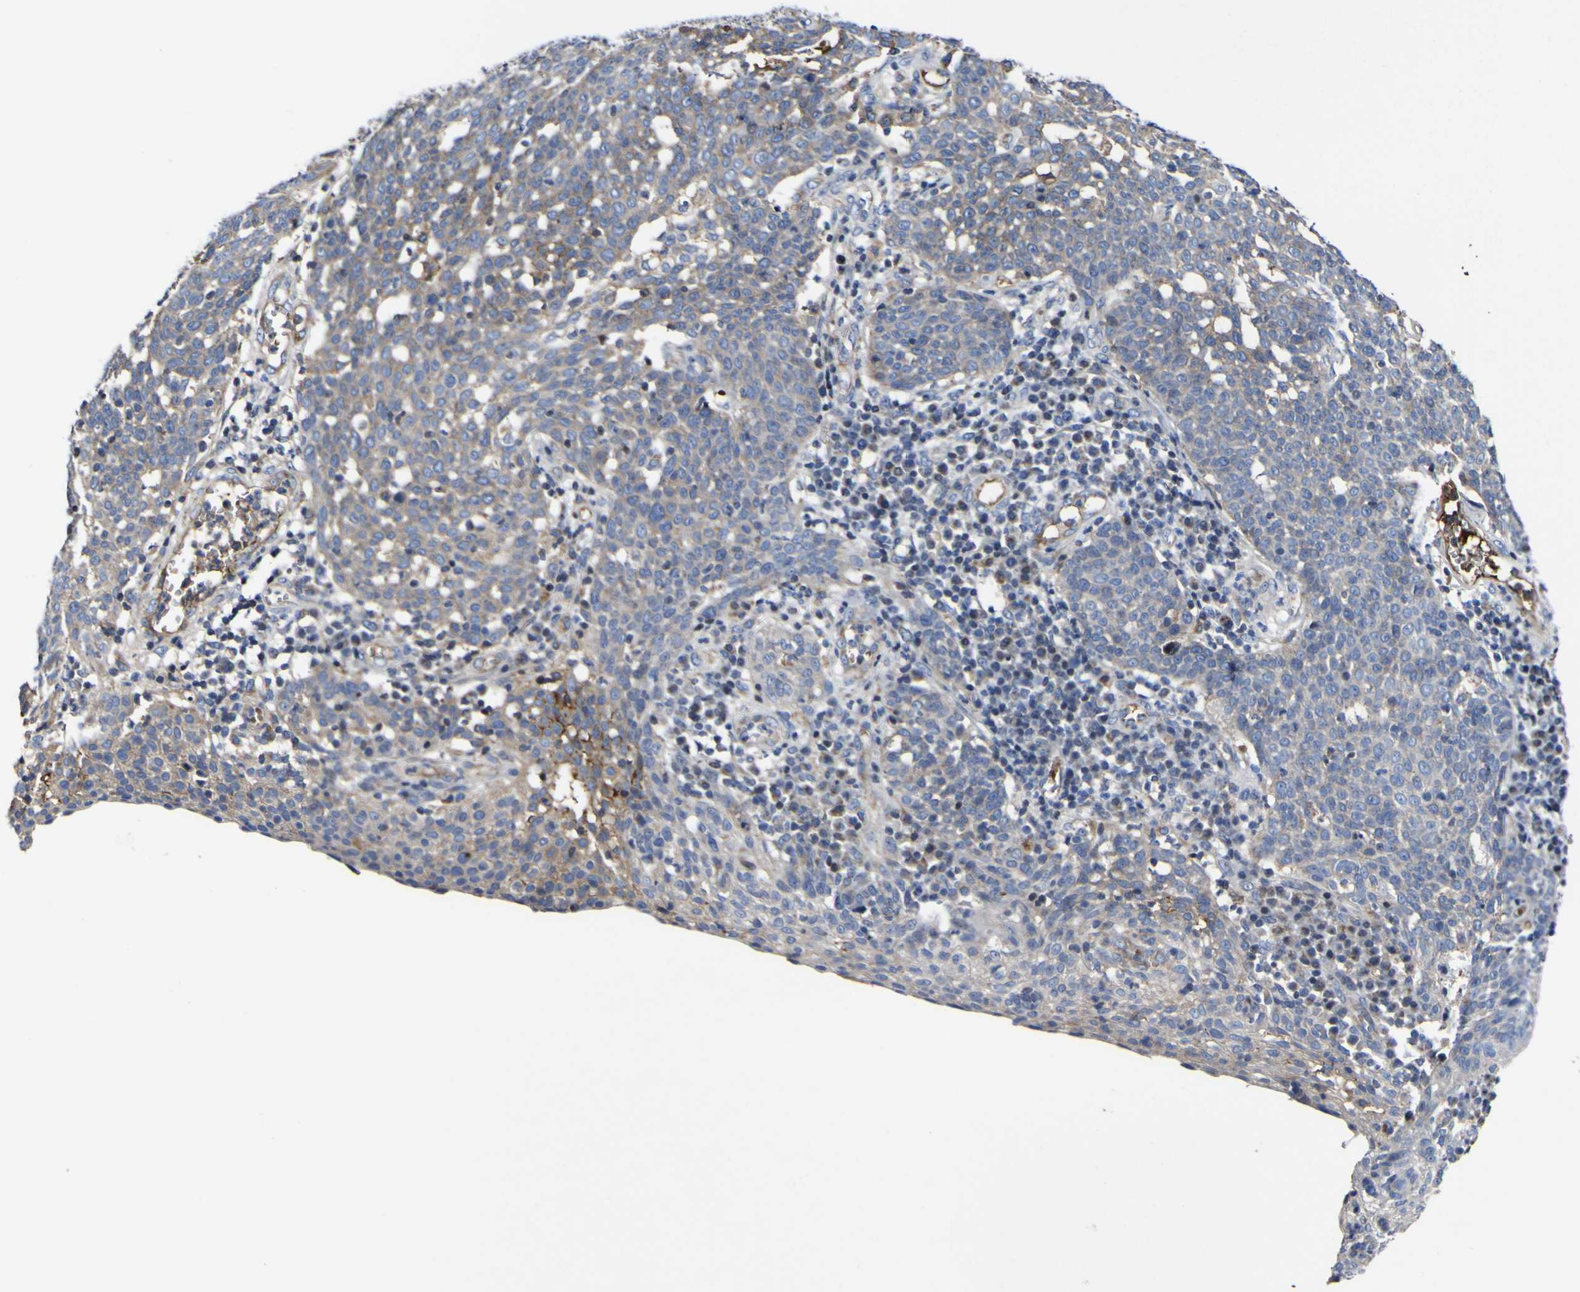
{"staining": {"intensity": "moderate", "quantity": ">75%", "location": "cytoplasmic/membranous"}, "tissue": "cervical cancer", "cell_type": "Tumor cells", "image_type": "cancer", "snomed": [{"axis": "morphology", "description": "Squamous cell carcinoma, NOS"}, {"axis": "topography", "description": "Cervix"}], "caption": "Immunohistochemistry (IHC) micrograph of human cervical cancer stained for a protein (brown), which exhibits medium levels of moderate cytoplasmic/membranous positivity in about >75% of tumor cells.", "gene": "CCDC90B", "patient": {"sex": "female", "age": 34}}